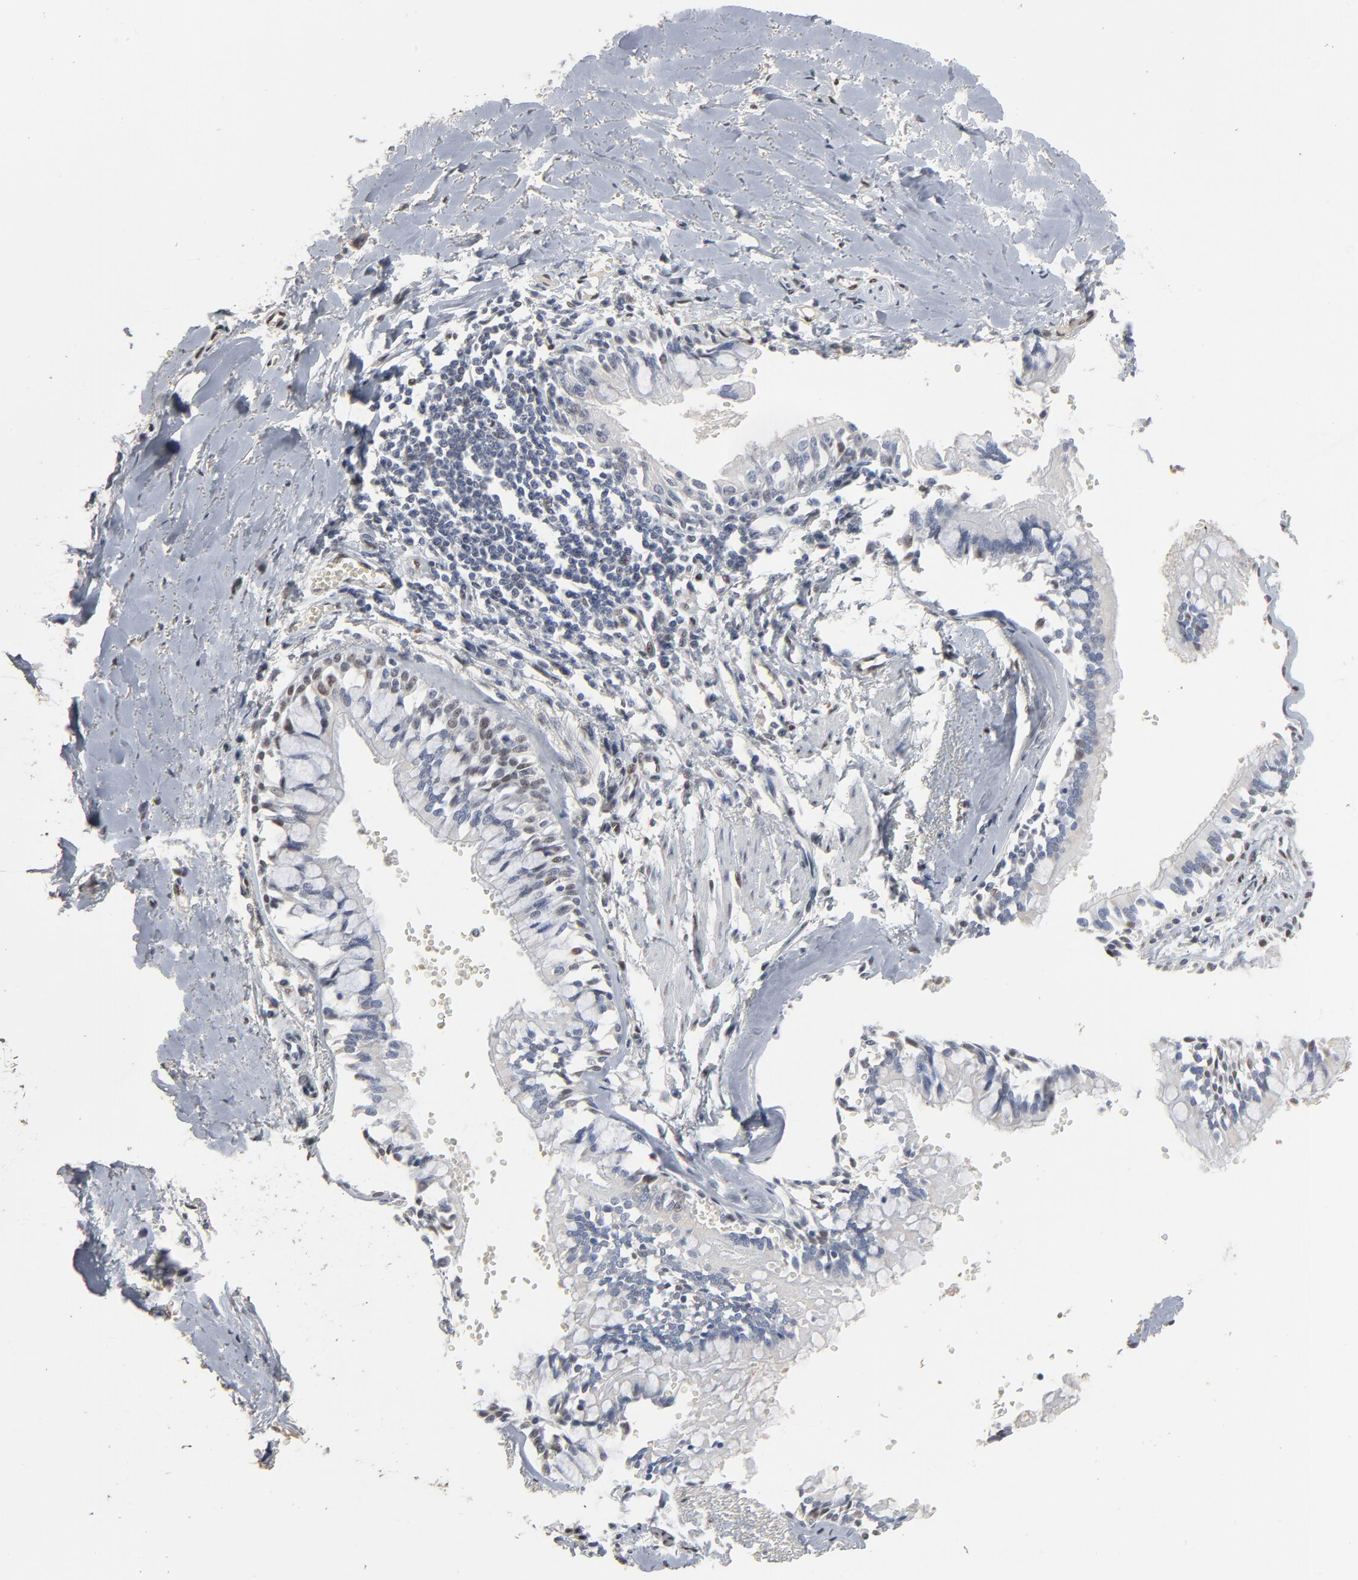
{"staining": {"intensity": "negative", "quantity": "none", "location": "none"}, "tissue": "bronchus", "cell_type": "Respiratory epithelial cells", "image_type": "normal", "snomed": [{"axis": "morphology", "description": "Normal tissue, NOS"}, {"axis": "topography", "description": "Bronchus"}, {"axis": "topography", "description": "Lung"}], "caption": "Micrograph shows no protein staining in respiratory epithelial cells of unremarkable bronchus.", "gene": "ATF7", "patient": {"sex": "female", "age": 56}}